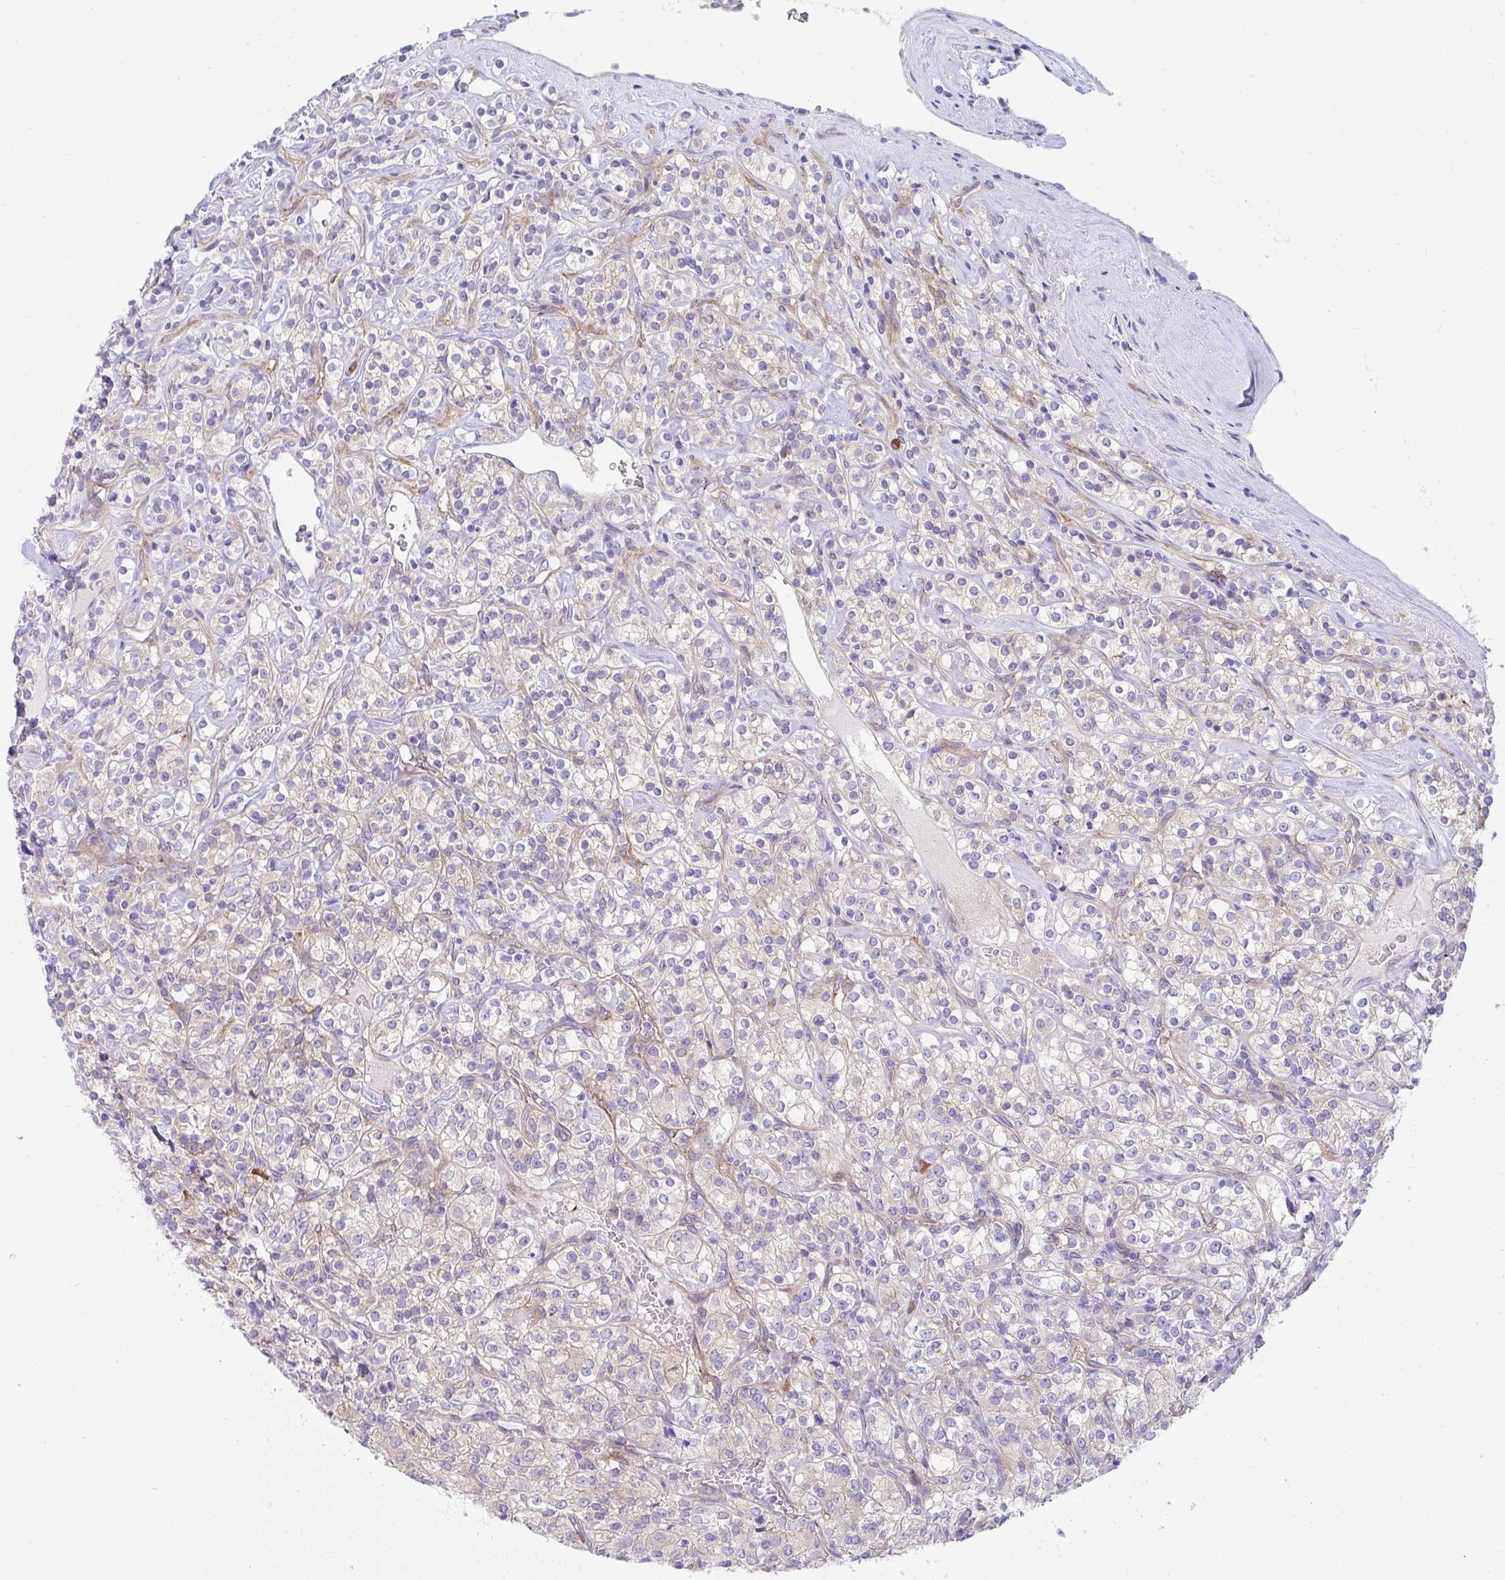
{"staining": {"intensity": "negative", "quantity": "none", "location": "none"}, "tissue": "renal cancer", "cell_type": "Tumor cells", "image_type": "cancer", "snomed": [{"axis": "morphology", "description": "Adenocarcinoma, NOS"}, {"axis": "topography", "description": "Kidney"}], "caption": "Tumor cells are negative for brown protein staining in renal adenocarcinoma. The staining was performed using DAB (3,3'-diaminobenzidine) to visualize the protein expression in brown, while the nuclei were stained in blue with hematoxylin (Magnification: 20x).", "gene": "GAB1", "patient": {"sex": "male", "age": 77}}